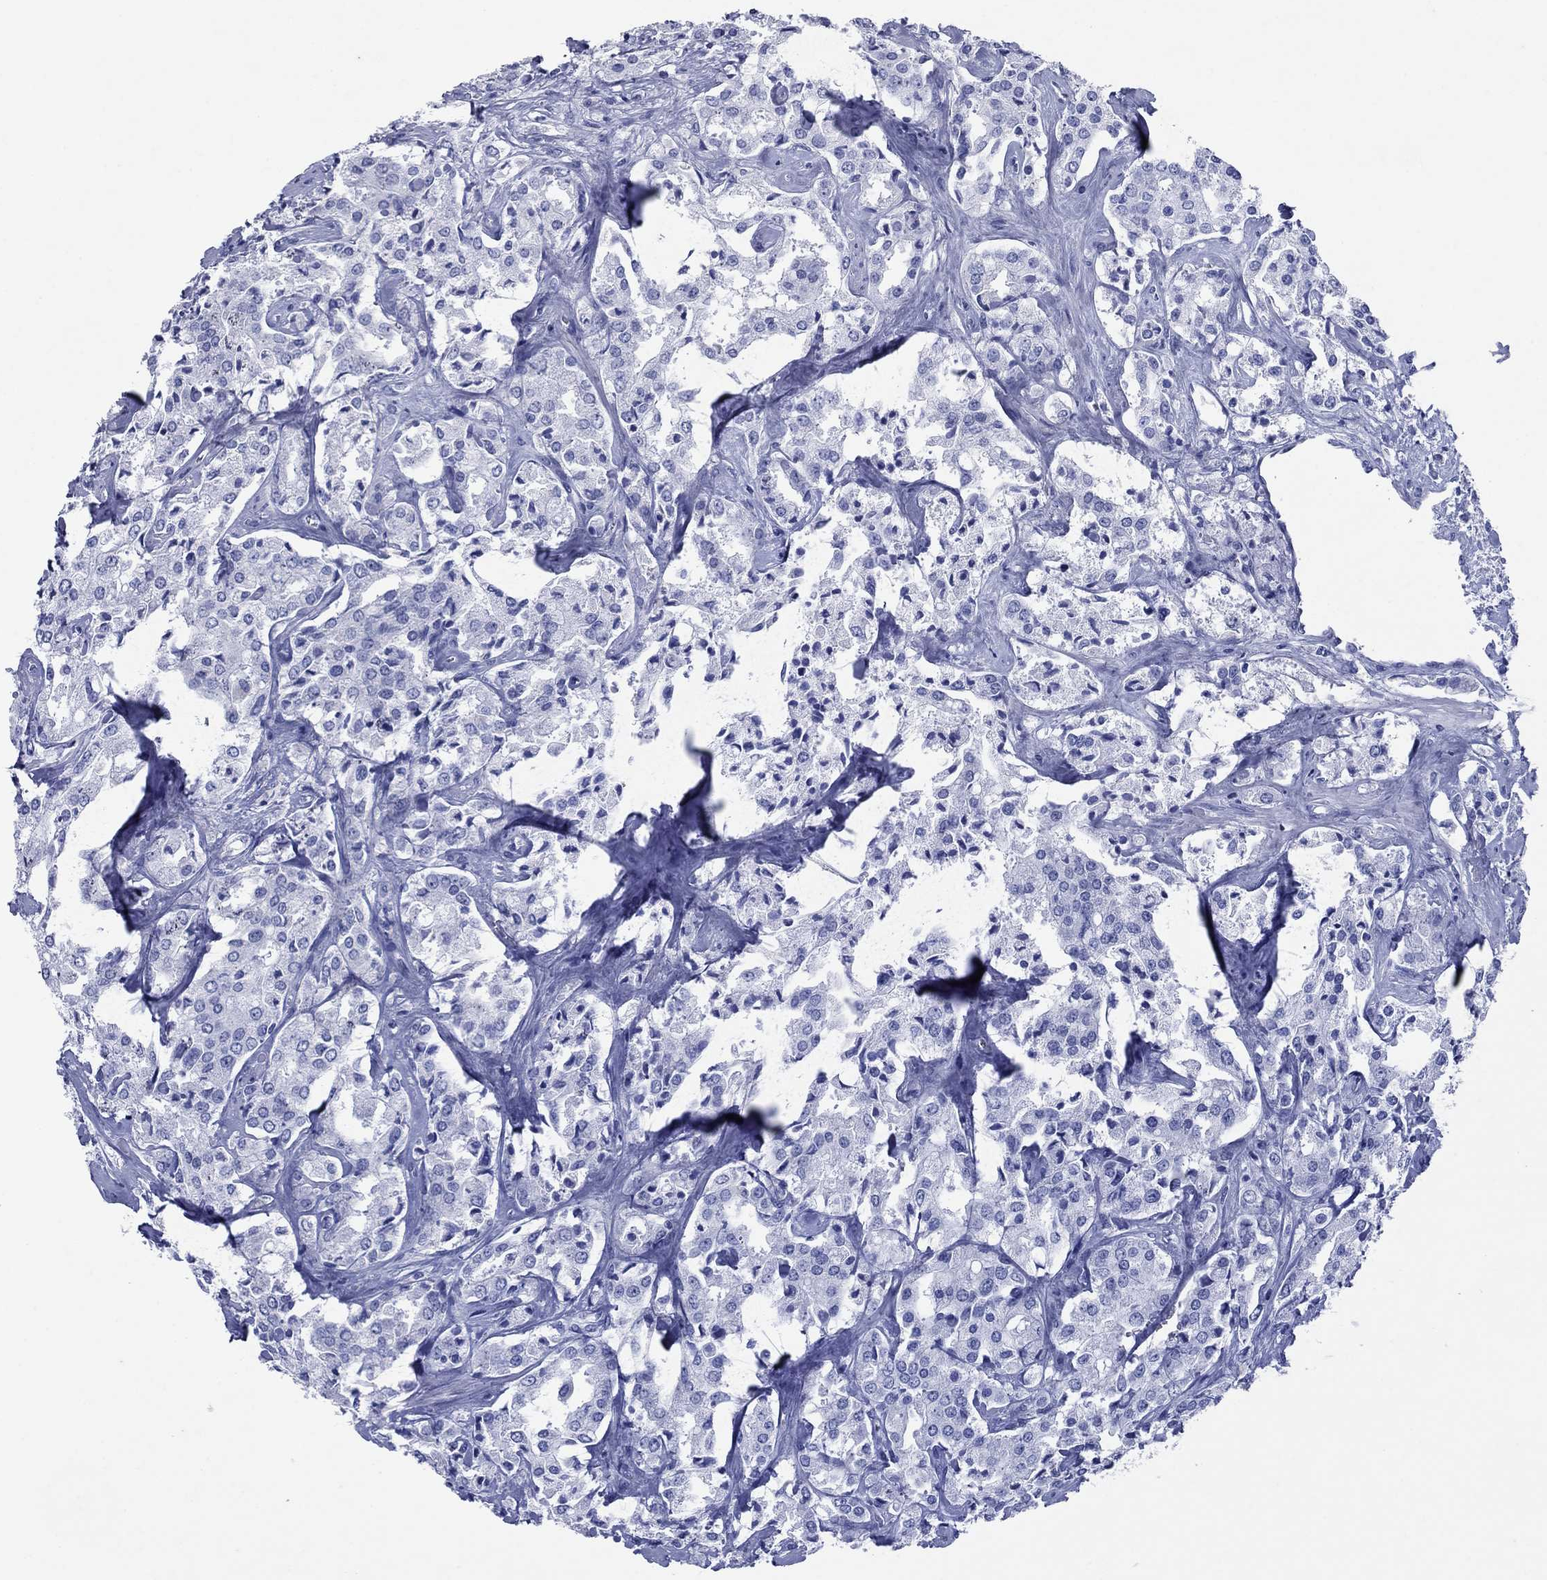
{"staining": {"intensity": "negative", "quantity": "none", "location": "none"}, "tissue": "prostate cancer", "cell_type": "Tumor cells", "image_type": "cancer", "snomed": [{"axis": "morphology", "description": "Adenocarcinoma, NOS"}, {"axis": "topography", "description": "Prostate"}], "caption": "DAB immunohistochemical staining of human adenocarcinoma (prostate) shows no significant expression in tumor cells.", "gene": "ATP4A", "patient": {"sex": "male", "age": 66}}